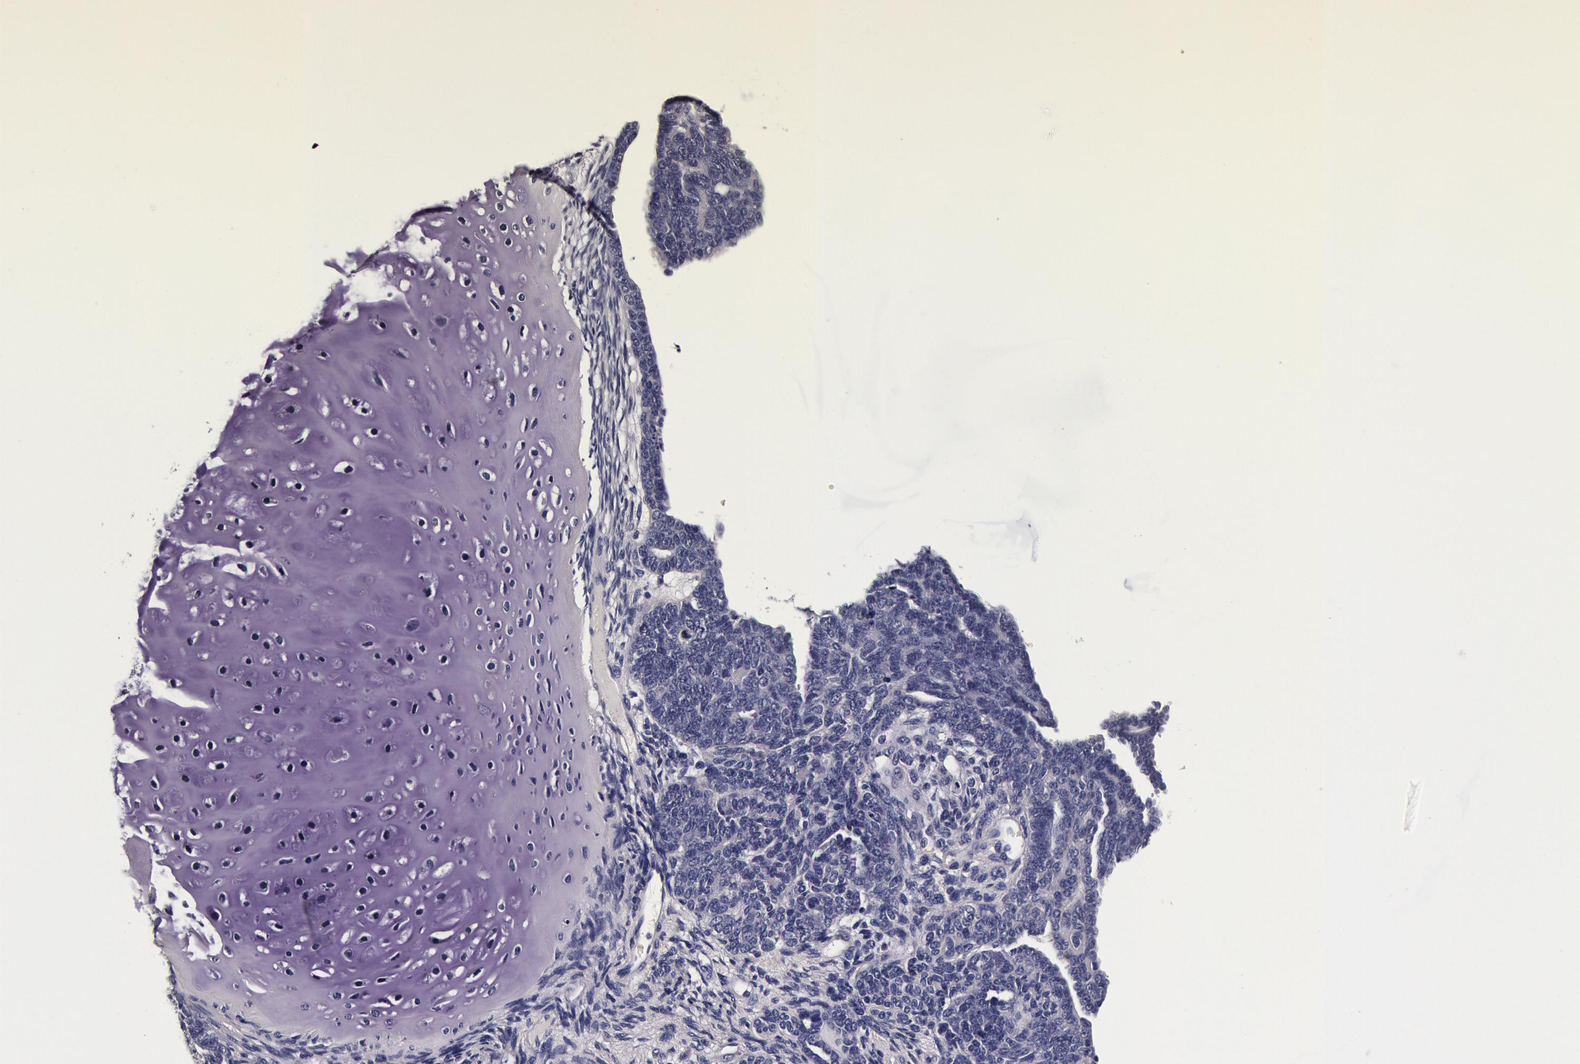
{"staining": {"intensity": "negative", "quantity": "none", "location": "none"}, "tissue": "endometrial cancer", "cell_type": "Tumor cells", "image_type": "cancer", "snomed": [{"axis": "morphology", "description": "Neoplasm, malignant, NOS"}, {"axis": "topography", "description": "Endometrium"}], "caption": "There is no significant positivity in tumor cells of endometrial cancer (malignant neoplasm). Brightfield microscopy of IHC stained with DAB (3,3'-diaminobenzidine) (brown) and hematoxylin (blue), captured at high magnification.", "gene": "CCDC22", "patient": {"sex": "female", "age": 74}}